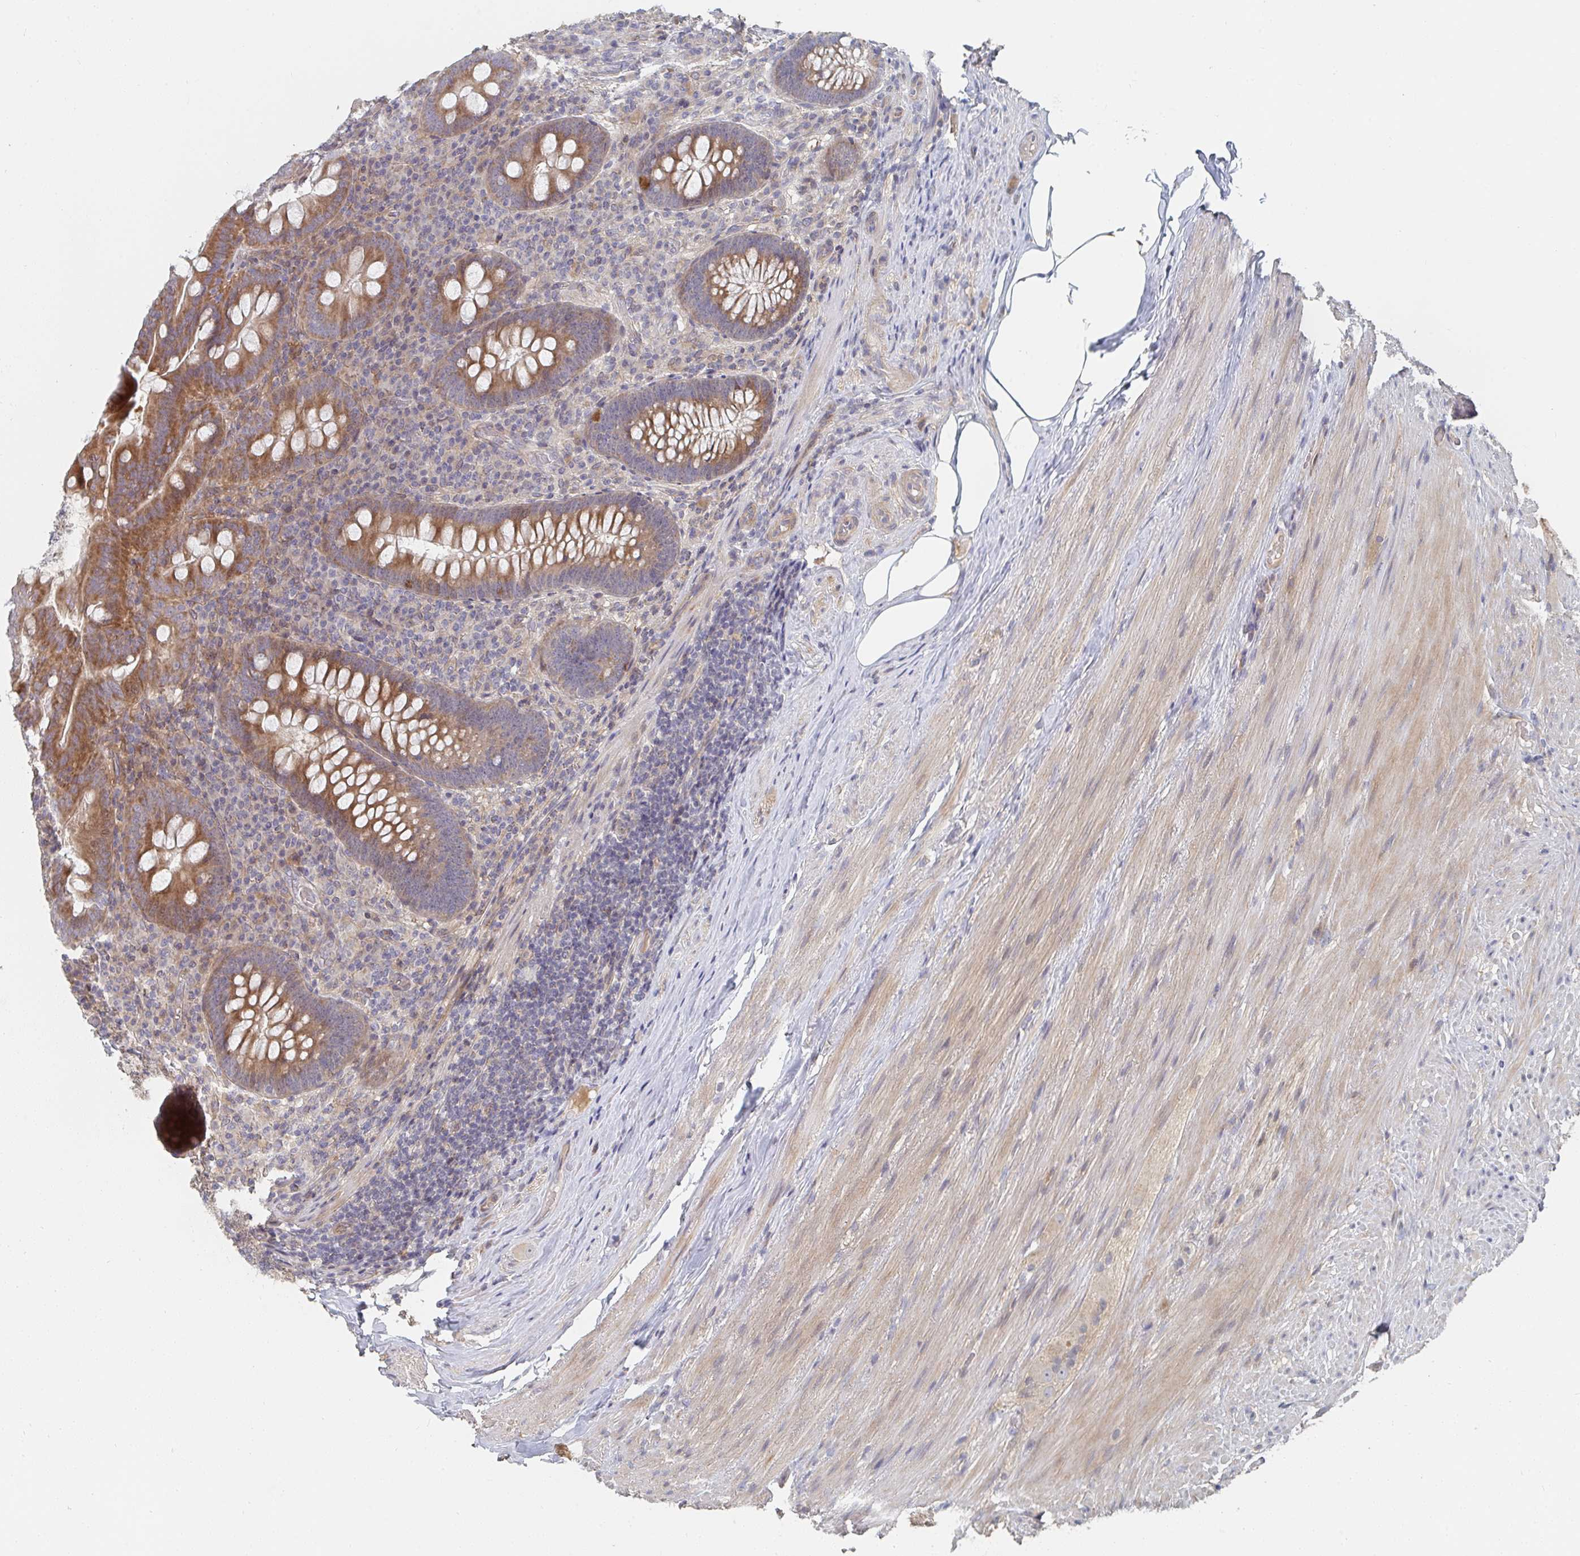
{"staining": {"intensity": "moderate", "quantity": ">75%", "location": "cytoplasmic/membranous"}, "tissue": "appendix", "cell_type": "Glandular cells", "image_type": "normal", "snomed": [{"axis": "morphology", "description": "Normal tissue, NOS"}, {"axis": "topography", "description": "Appendix"}], "caption": "A brown stain highlights moderate cytoplasmic/membranous staining of a protein in glandular cells of unremarkable human appendix. (brown staining indicates protein expression, while blue staining denotes nuclei).", "gene": "PTEN", "patient": {"sex": "male", "age": 71}}